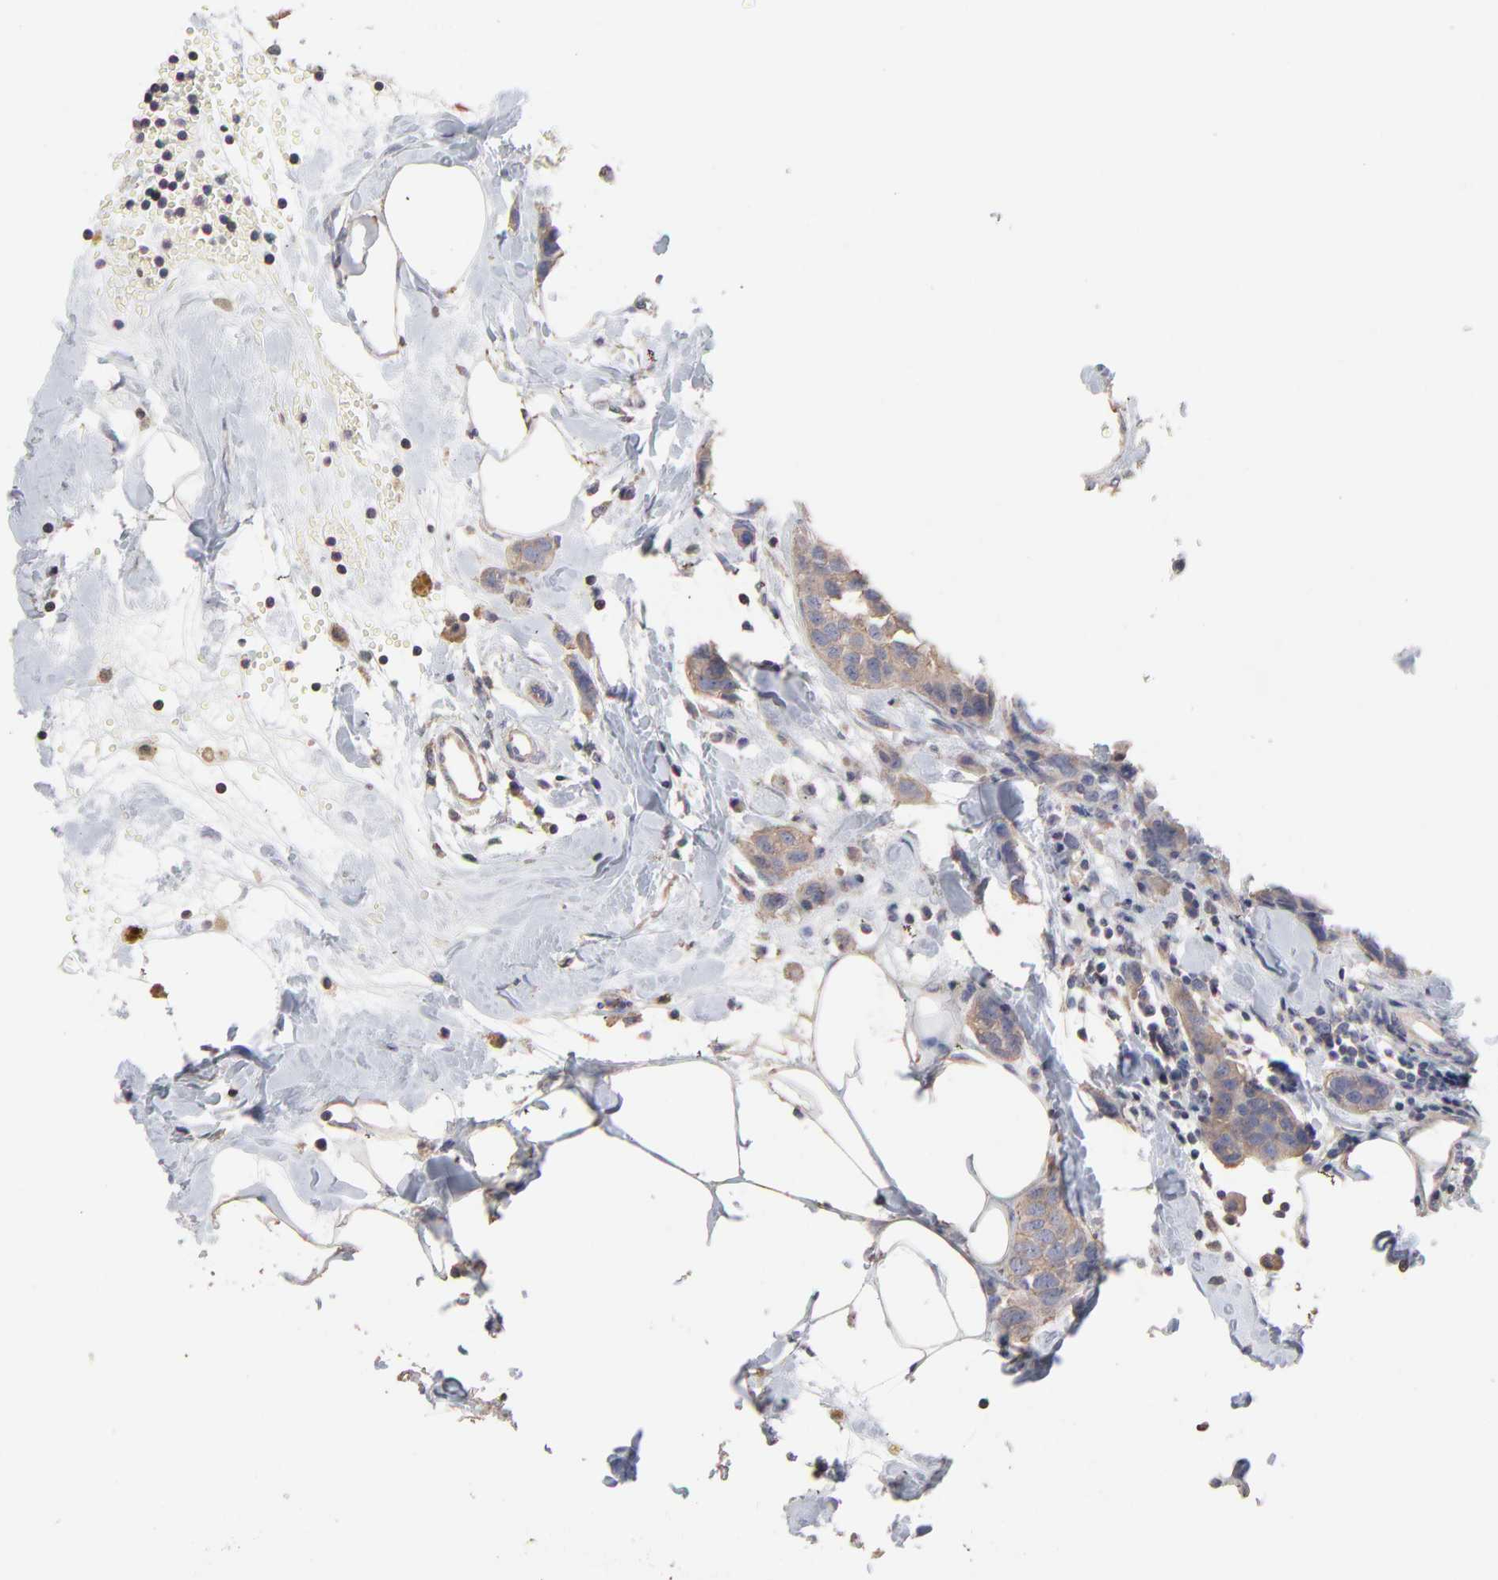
{"staining": {"intensity": "moderate", "quantity": ">75%", "location": "cytoplasmic/membranous"}, "tissue": "breast cancer", "cell_type": "Tumor cells", "image_type": "cancer", "snomed": [{"axis": "morphology", "description": "Normal tissue, NOS"}, {"axis": "morphology", "description": "Duct carcinoma"}, {"axis": "topography", "description": "Breast"}], "caption": "This image exhibits intraductal carcinoma (breast) stained with IHC to label a protein in brown. The cytoplasmic/membranous of tumor cells show moderate positivity for the protein. Nuclei are counter-stained blue.", "gene": "TANGO2", "patient": {"sex": "female", "age": 50}}